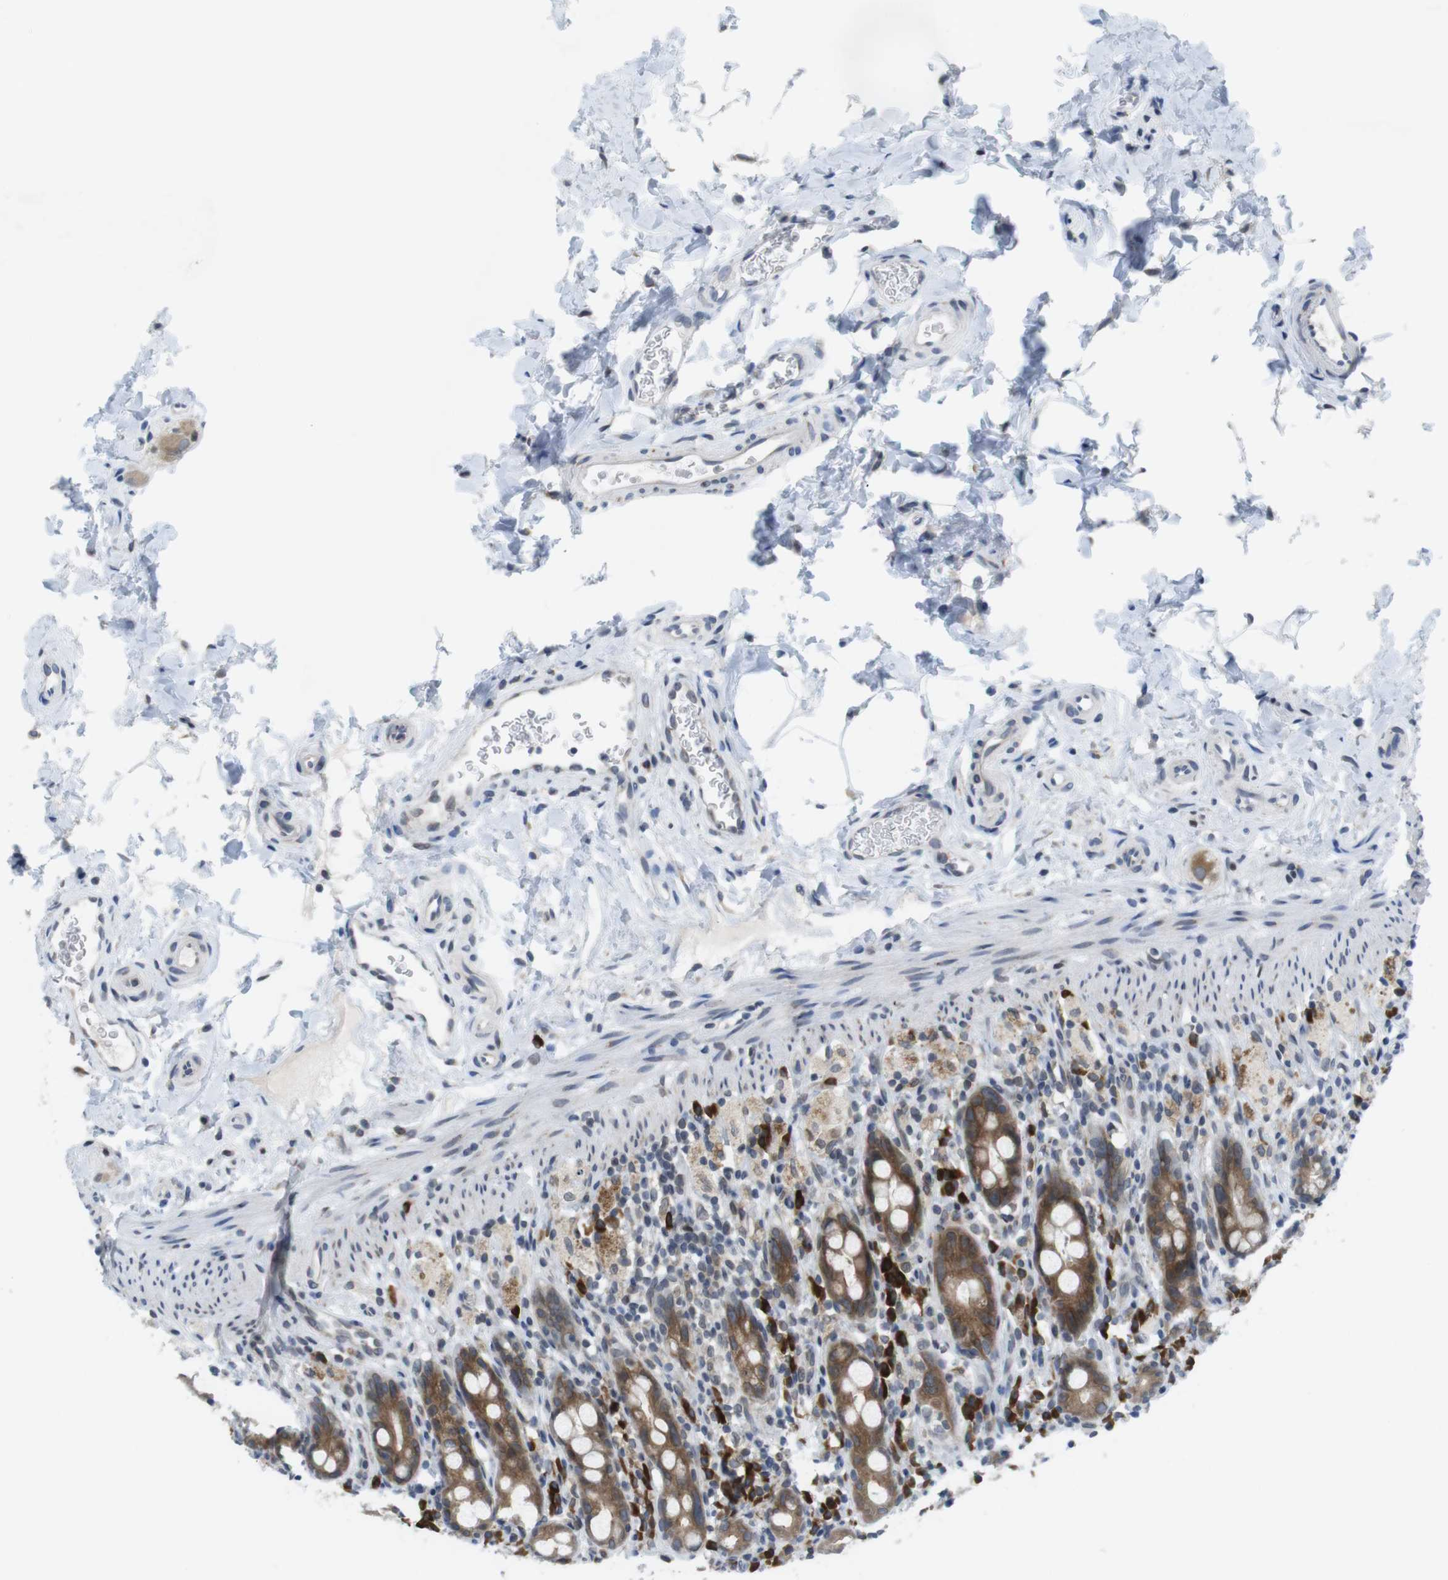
{"staining": {"intensity": "moderate", "quantity": ">75%", "location": "cytoplasmic/membranous"}, "tissue": "rectum", "cell_type": "Glandular cells", "image_type": "normal", "snomed": [{"axis": "morphology", "description": "Normal tissue, NOS"}, {"axis": "topography", "description": "Rectum"}], "caption": "About >75% of glandular cells in benign human rectum exhibit moderate cytoplasmic/membranous protein positivity as visualized by brown immunohistochemical staining.", "gene": "ERGIC3", "patient": {"sex": "male", "age": 44}}